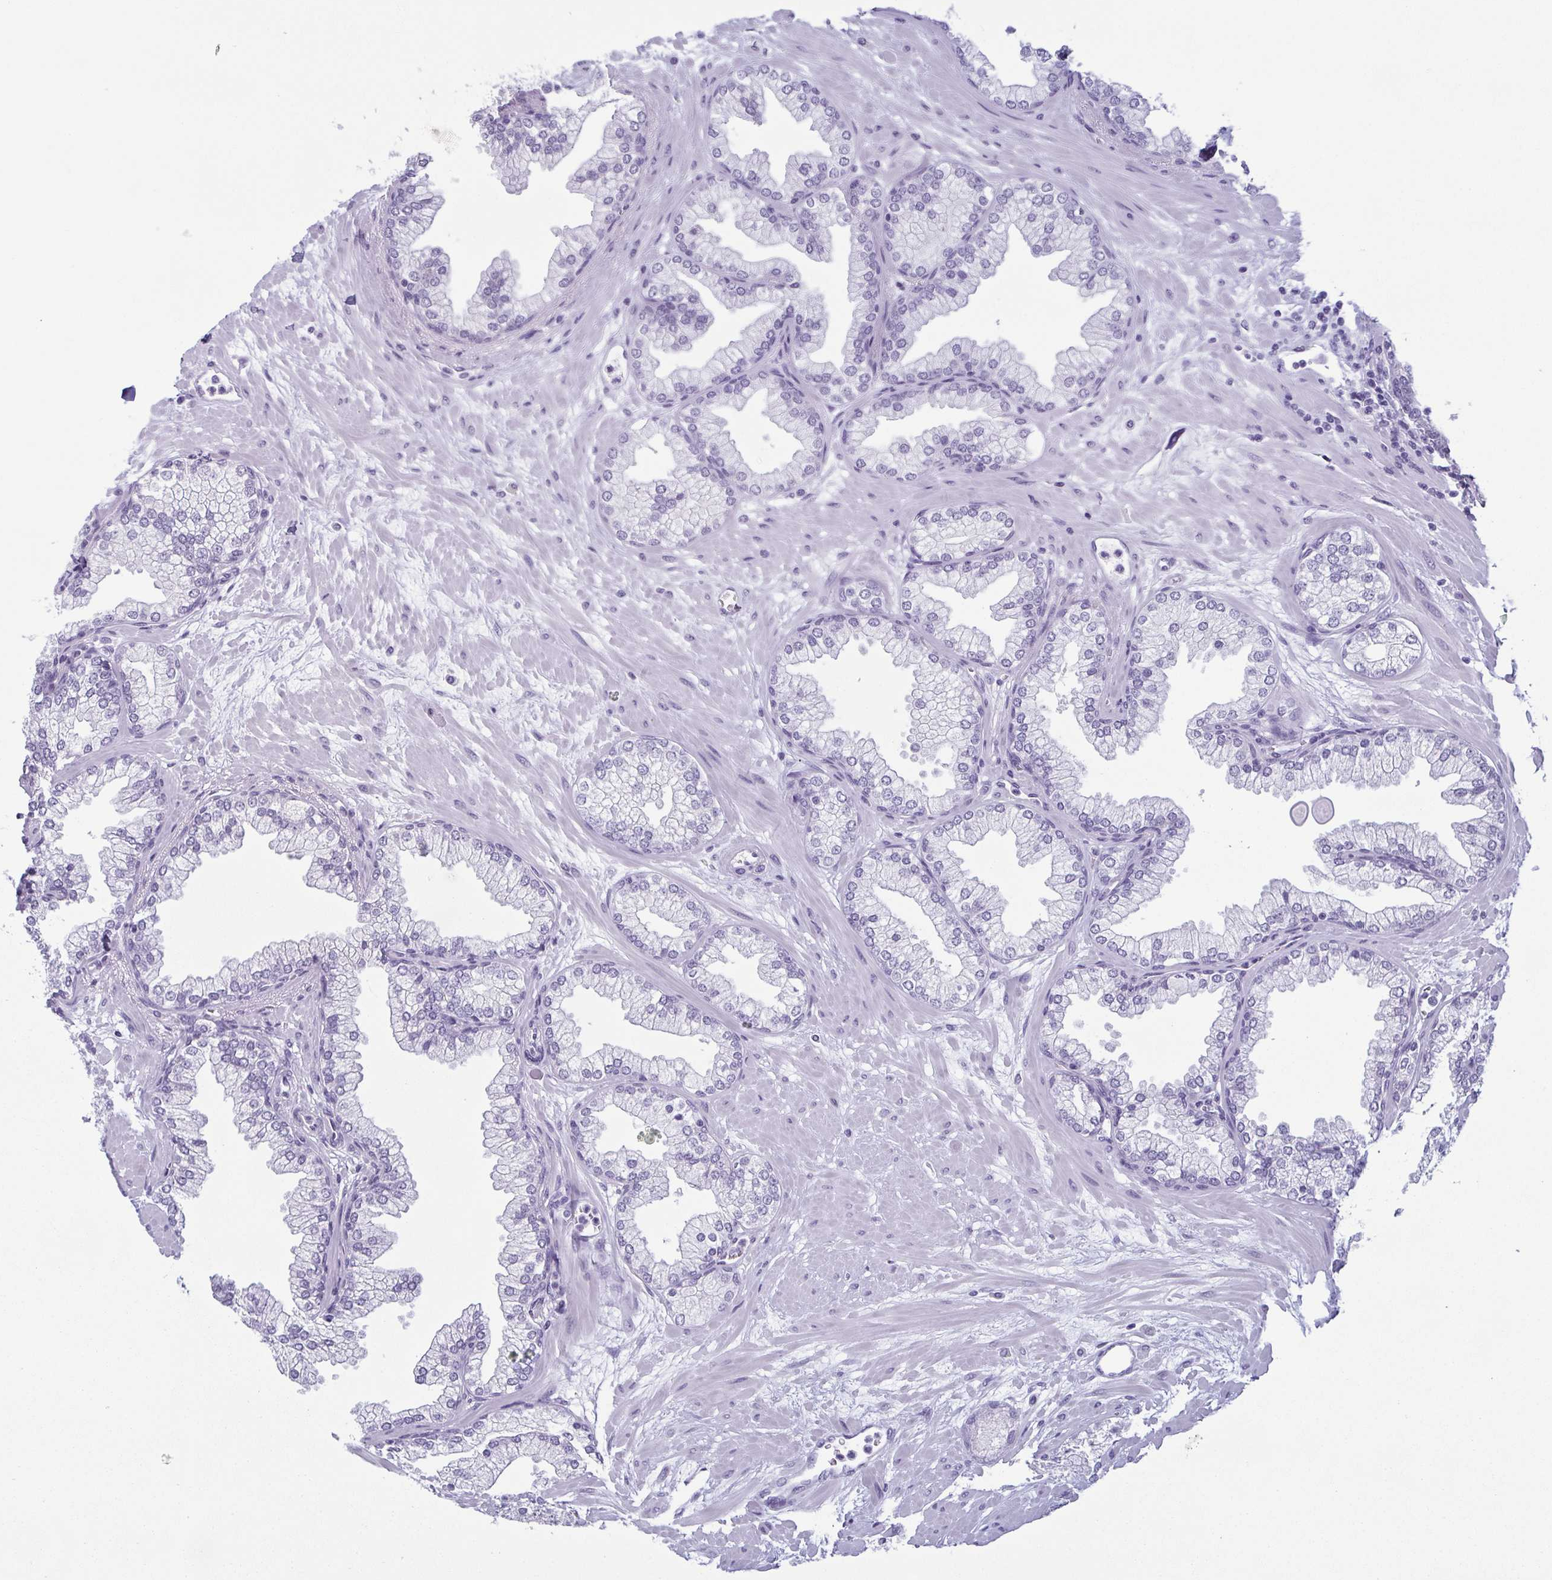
{"staining": {"intensity": "negative", "quantity": "none", "location": "none"}, "tissue": "prostate", "cell_type": "Glandular cells", "image_type": "normal", "snomed": [{"axis": "morphology", "description": "Normal tissue, NOS"}, {"axis": "topography", "description": "Prostate"}, {"axis": "topography", "description": "Peripheral nerve tissue"}], "caption": "The micrograph demonstrates no staining of glandular cells in normal prostate.", "gene": "KRT78", "patient": {"sex": "male", "age": 61}}